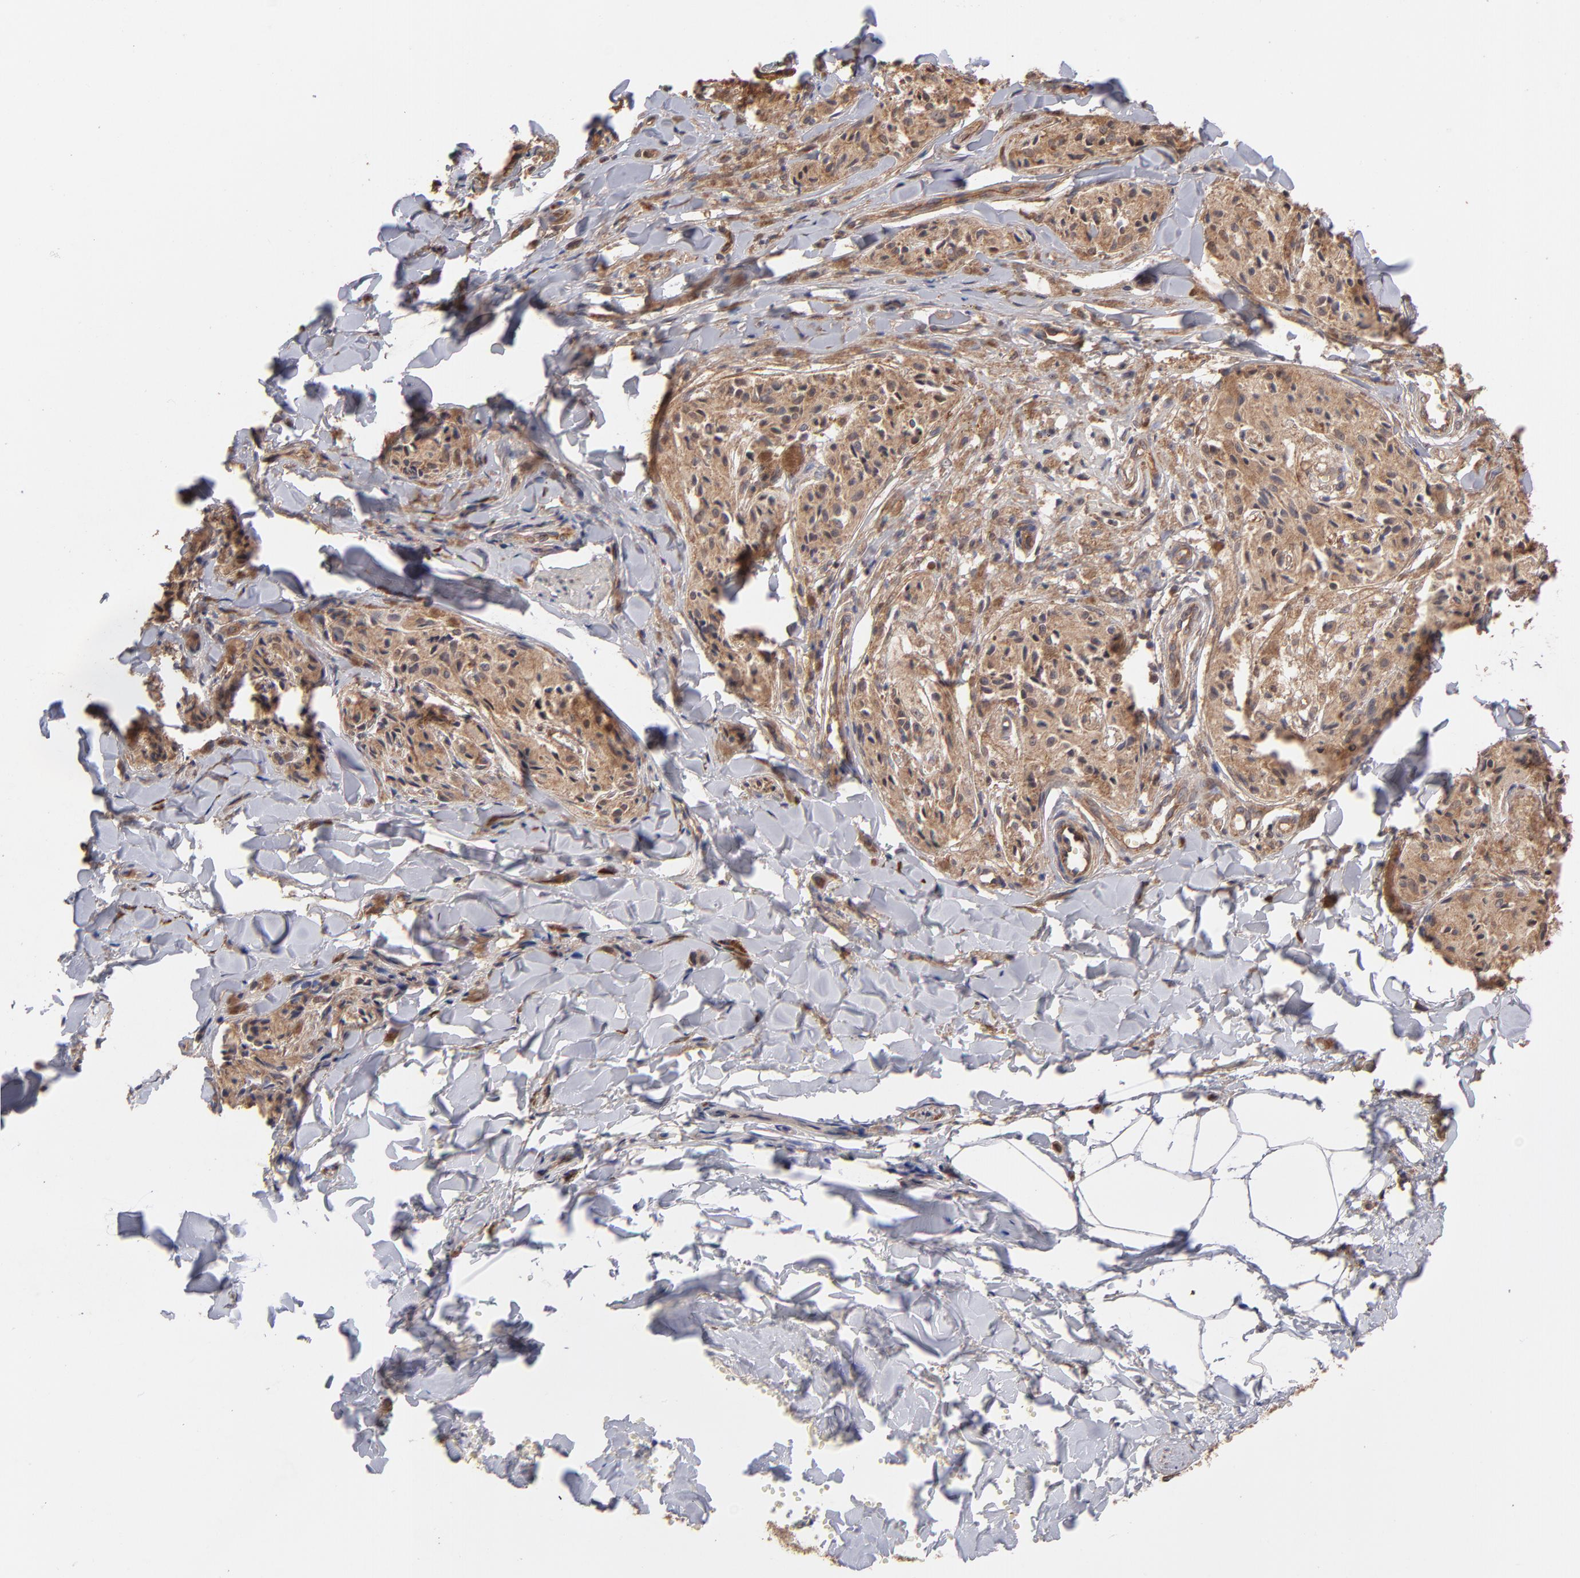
{"staining": {"intensity": "moderate", "quantity": ">75%", "location": "cytoplasmic/membranous"}, "tissue": "melanoma", "cell_type": "Tumor cells", "image_type": "cancer", "snomed": [{"axis": "morphology", "description": "Malignant melanoma, Metastatic site"}, {"axis": "topography", "description": "Skin"}], "caption": "This is a micrograph of IHC staining of malignant melanoma (metastatic site), which shows moderate expression in the cytoplasmic/membranous of tumor cells.", "gene": "STAP2", "patient": {"sex": "female", "age": 66}}